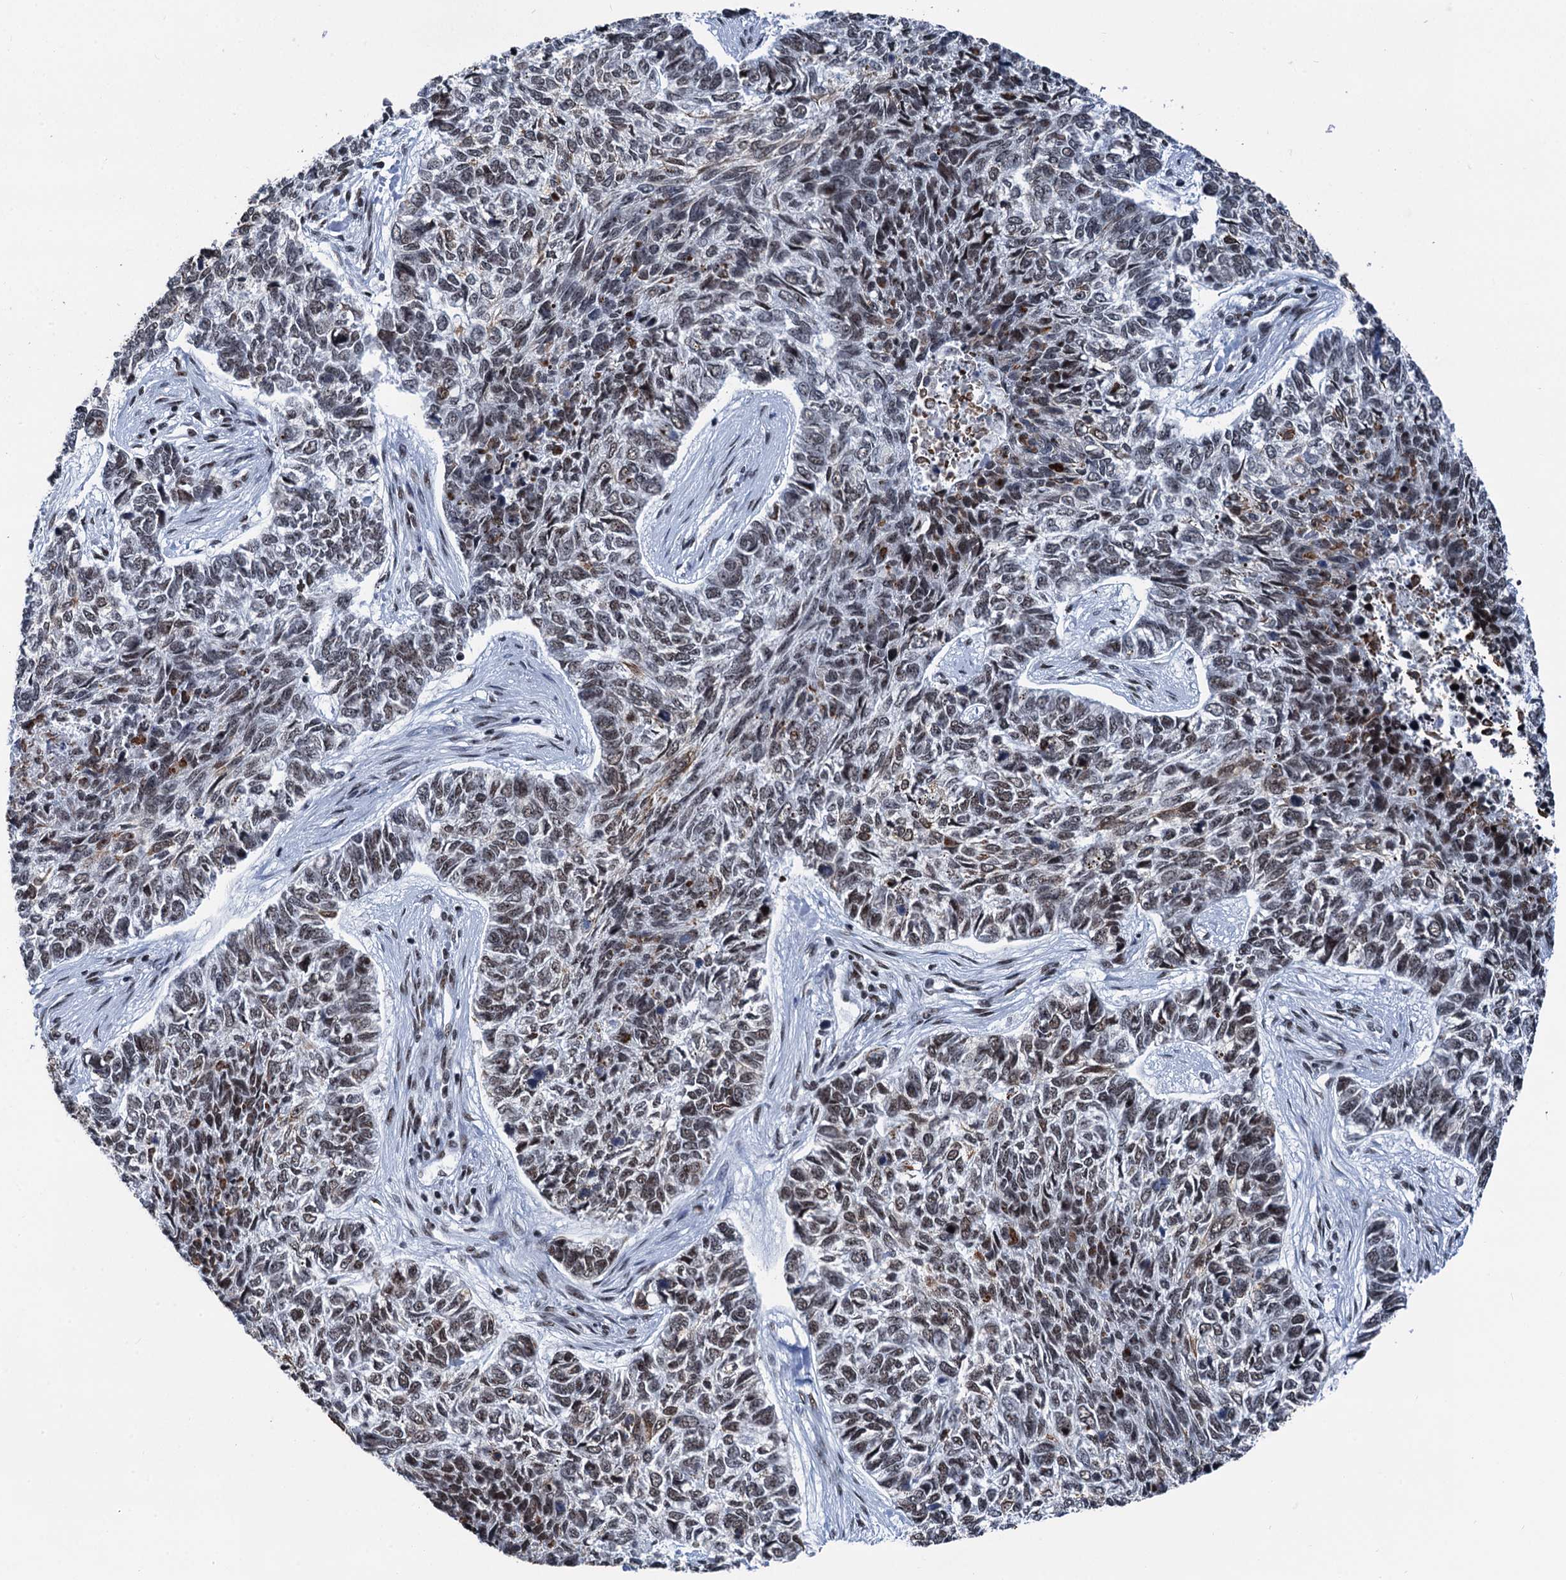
{"staining": {"intensity": "moderate", "quantity": "25%-75%", "location": "nuclear"}, "tissue": "skin cancer", "cell_type": "Tumor cells", "image_type": "cancer", "snomed": [{"axis": "morphology", "description": "Basal cell carcinoma"}, {"axis": "topography", "description": "Skin"}], "caption": "Skin cancer stained for a protein reveals moderate nuclear positivity in tumor cells. (Stains: DAB (3,3'-diaminobenzidine) in brown, nuclei in blue, Microscopy: brightfield microscopy at high magnification).", "gene": "DDX23", "patient": {"sex": "female", "age": 65}}